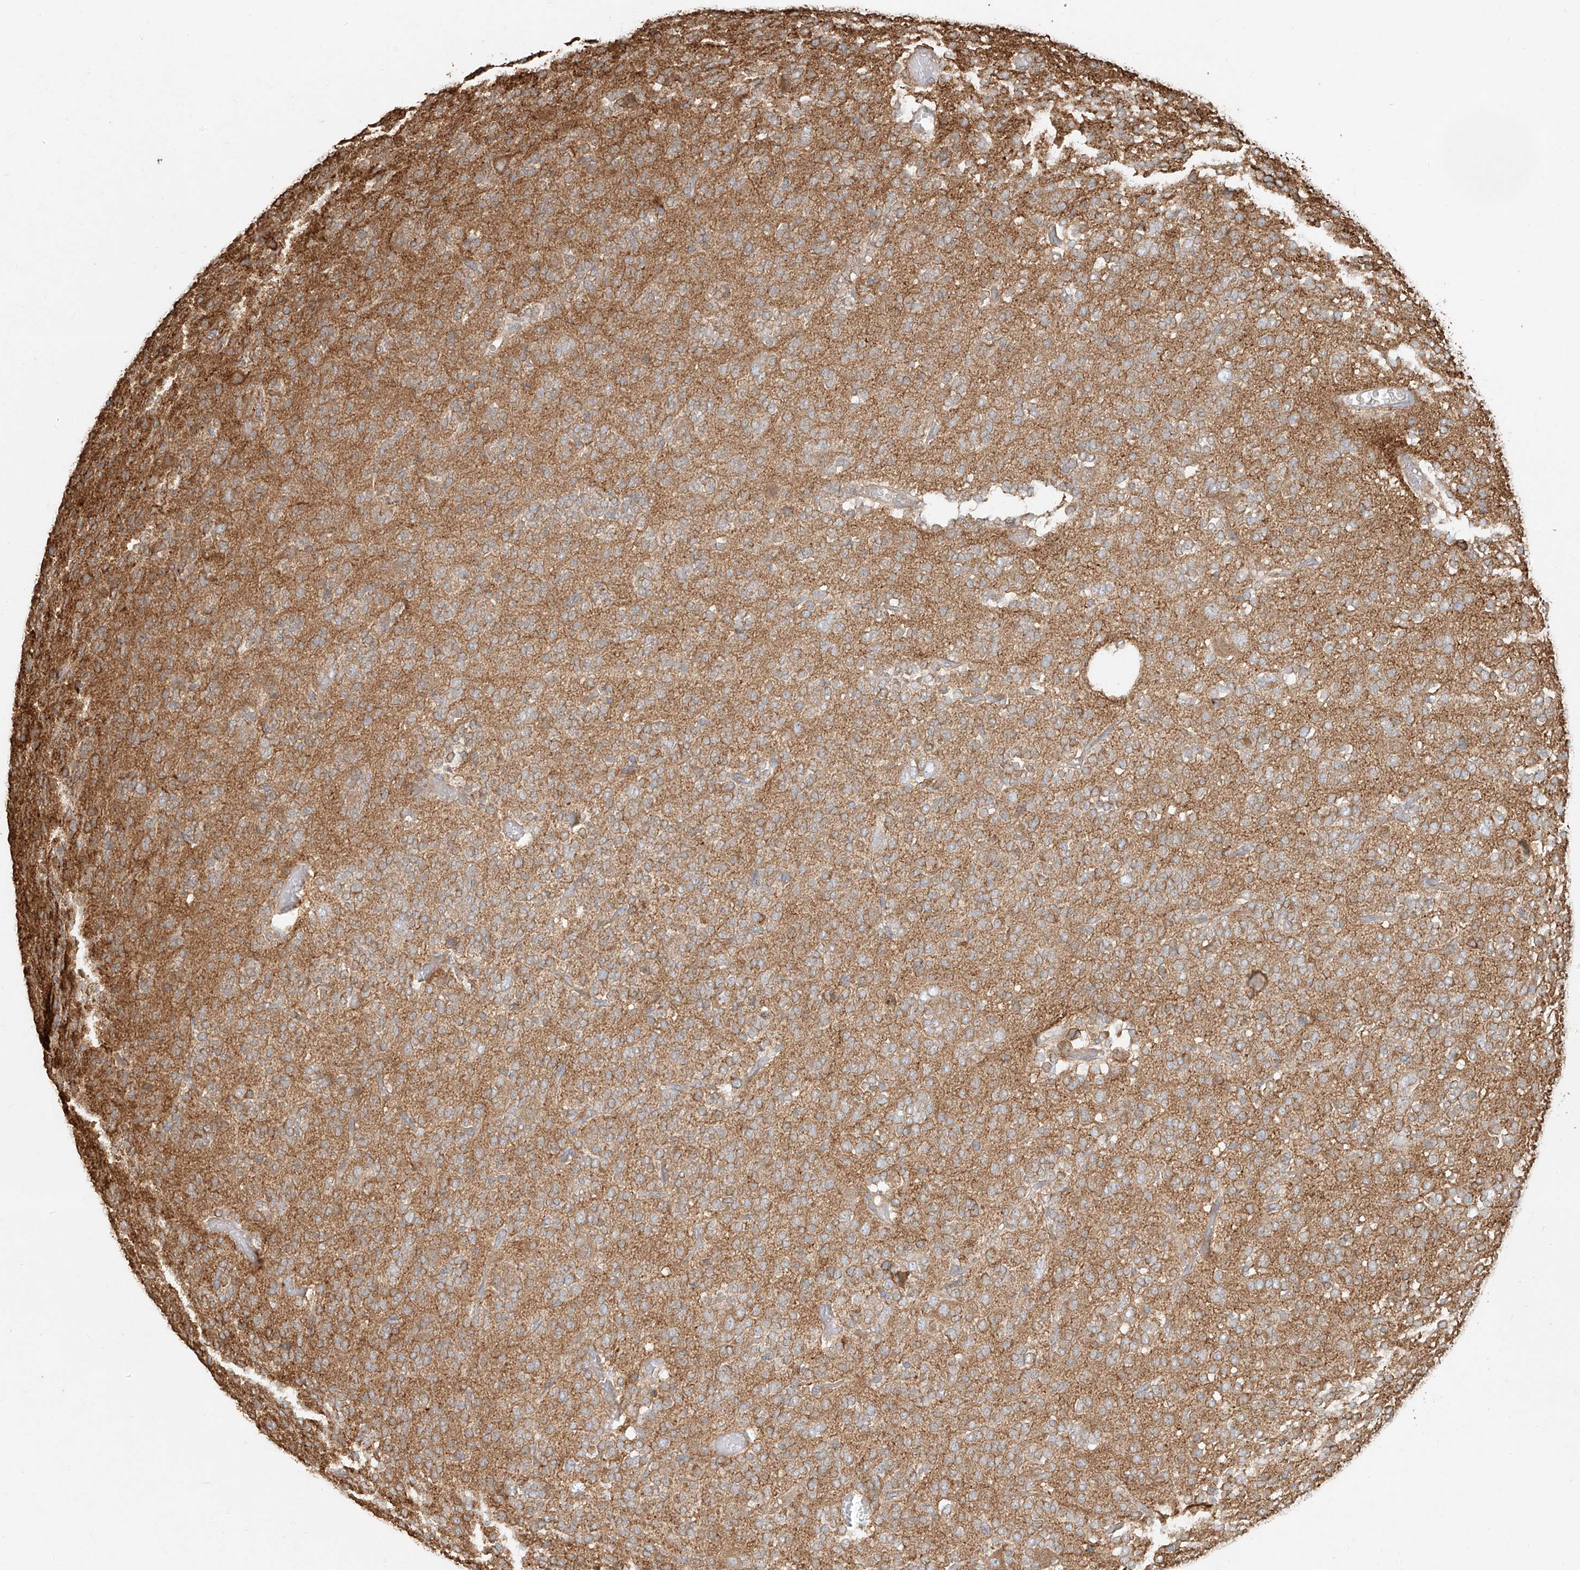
{"staining": {"intensity": "weak", "quantity": ">75%", "location": "cytoplasmic/membranous"}, "tissue": "glioma", "cell_type": "Tumor cells", "image_type": "cancer", "snomed": [{"axis": "morphology", "description": "Glioma, malignant, Low grade"}, {"axis": "topography", "description": "Brain"}], "caption": "A histopathology image of human glioma stained for a protein exhibits weak cytoplasmic/membranous brown staining in tumor cells. (Stains: DAB in brown, nuclei in blue, Microscopy: brightfield microscopy at high magnification).", "gene": "EFNB1", "patient": {"sex": "male", "age": 38}}